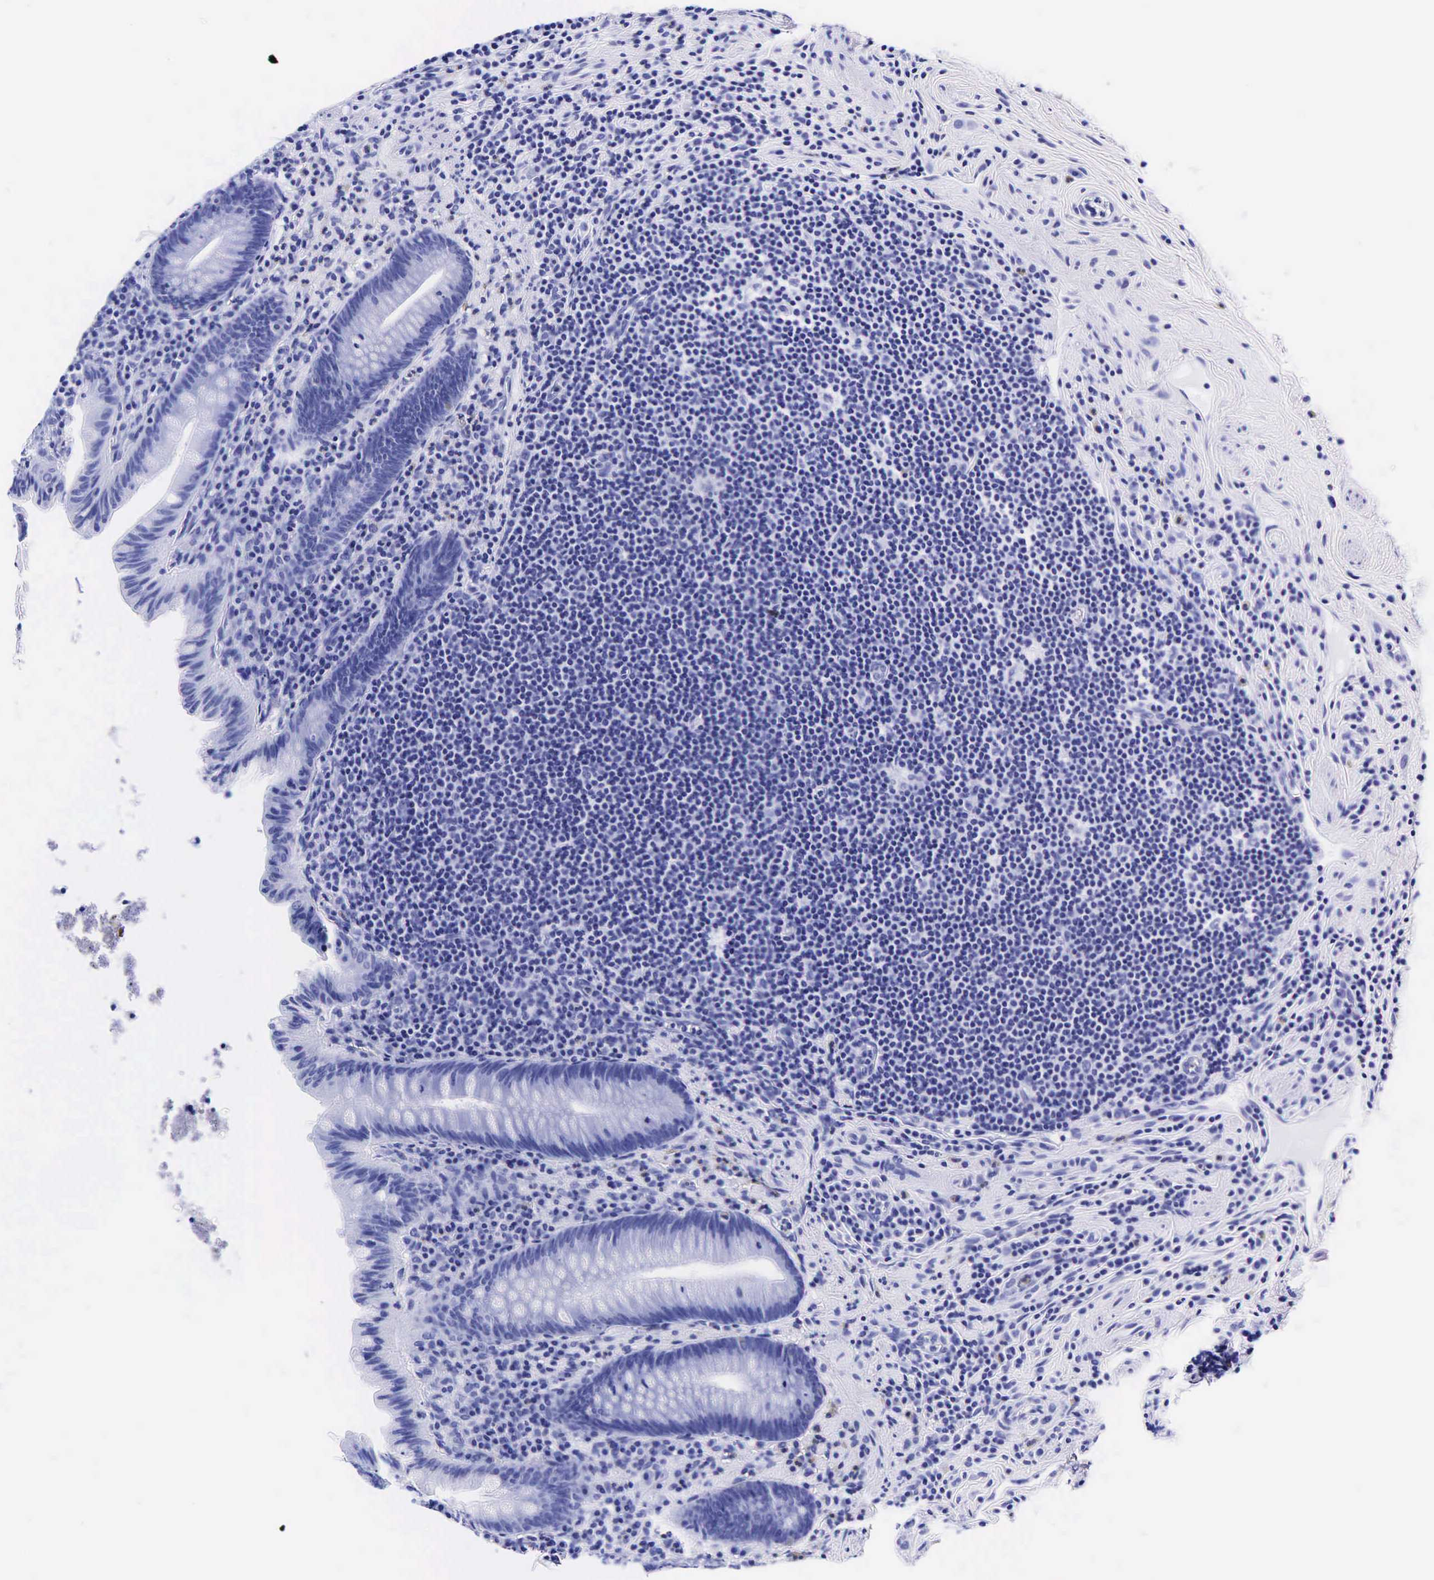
{"staining": {"intensity": "negative", "quantity": "none", "location": "none"}, "tissue": "appendix", "cell_type": "Glandular cells", "image_type": "normal", "snomed": [{"axis": "morphology", "description": "Normal tissue, NOS"}, {"axis": "topography", "description": "Appendix"}], "caption": "Glandular cells are negative for protein expression in benign human appendix. Nuclei are stained in blue.", "gene": "GAST", "patient": {"sex": "male", "age": 41}}